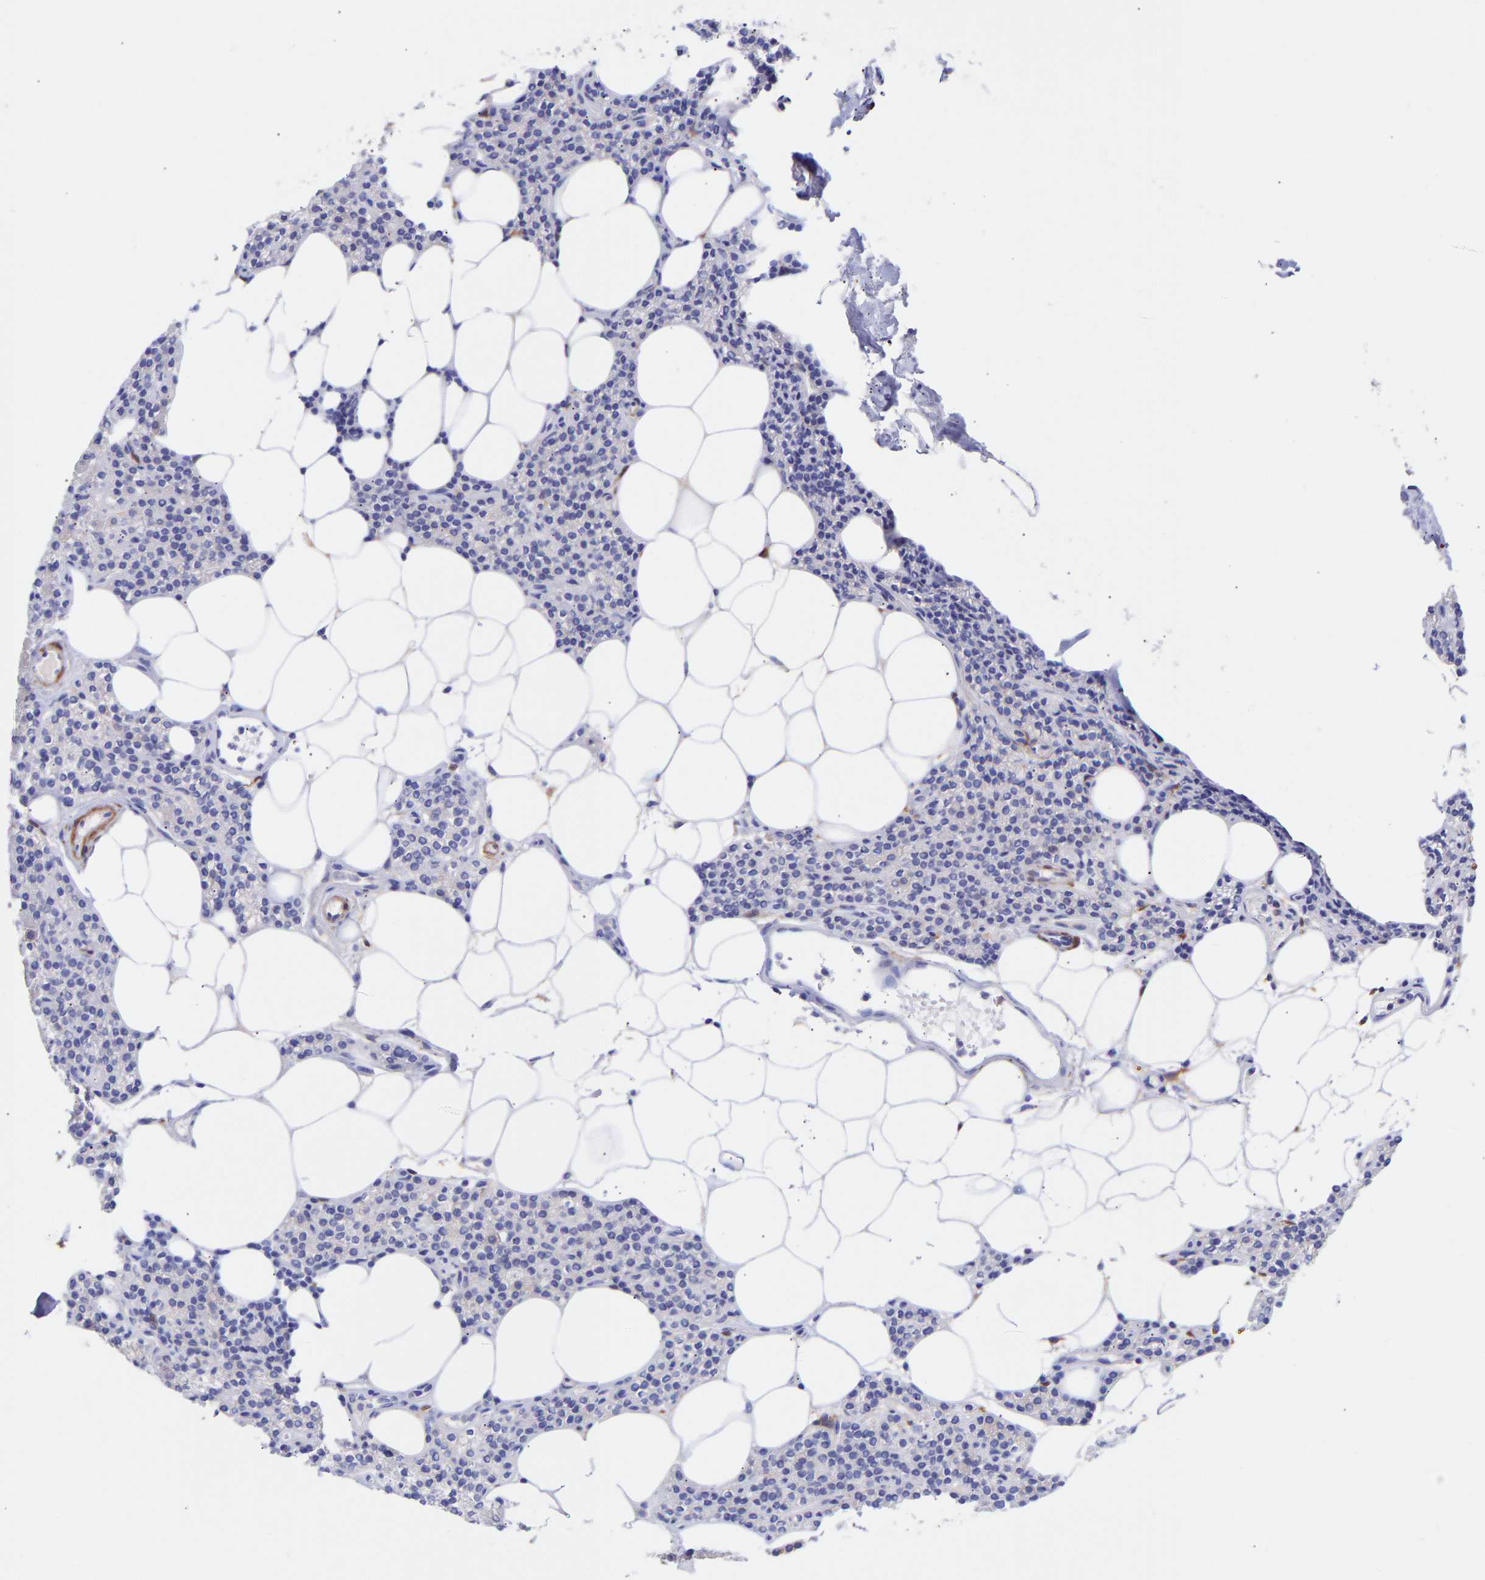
{"staining": {"intensity": "moderate", "quantity": "25%-75%", "location": "cytoplasmic/membranous"}, "tissue": "parathyroid gland", "cell_type": "Glandular cells", "image_type": "normal", "snomed": [{"axis": "morphology", "description": "Normal tissue, NOS"}, {"axis": "morphology", "description": "Adenoma, NOS"}, {"axis": "topography", "description": "Parathyroid gland"}], "caption": "Glandular cells show moderate cytoplasmic/membranous positivity in about 25%-75% of cells in normal parathyroid gland.", "gene": "AMPH", "patient": {"sex": "female", "age": 70}}